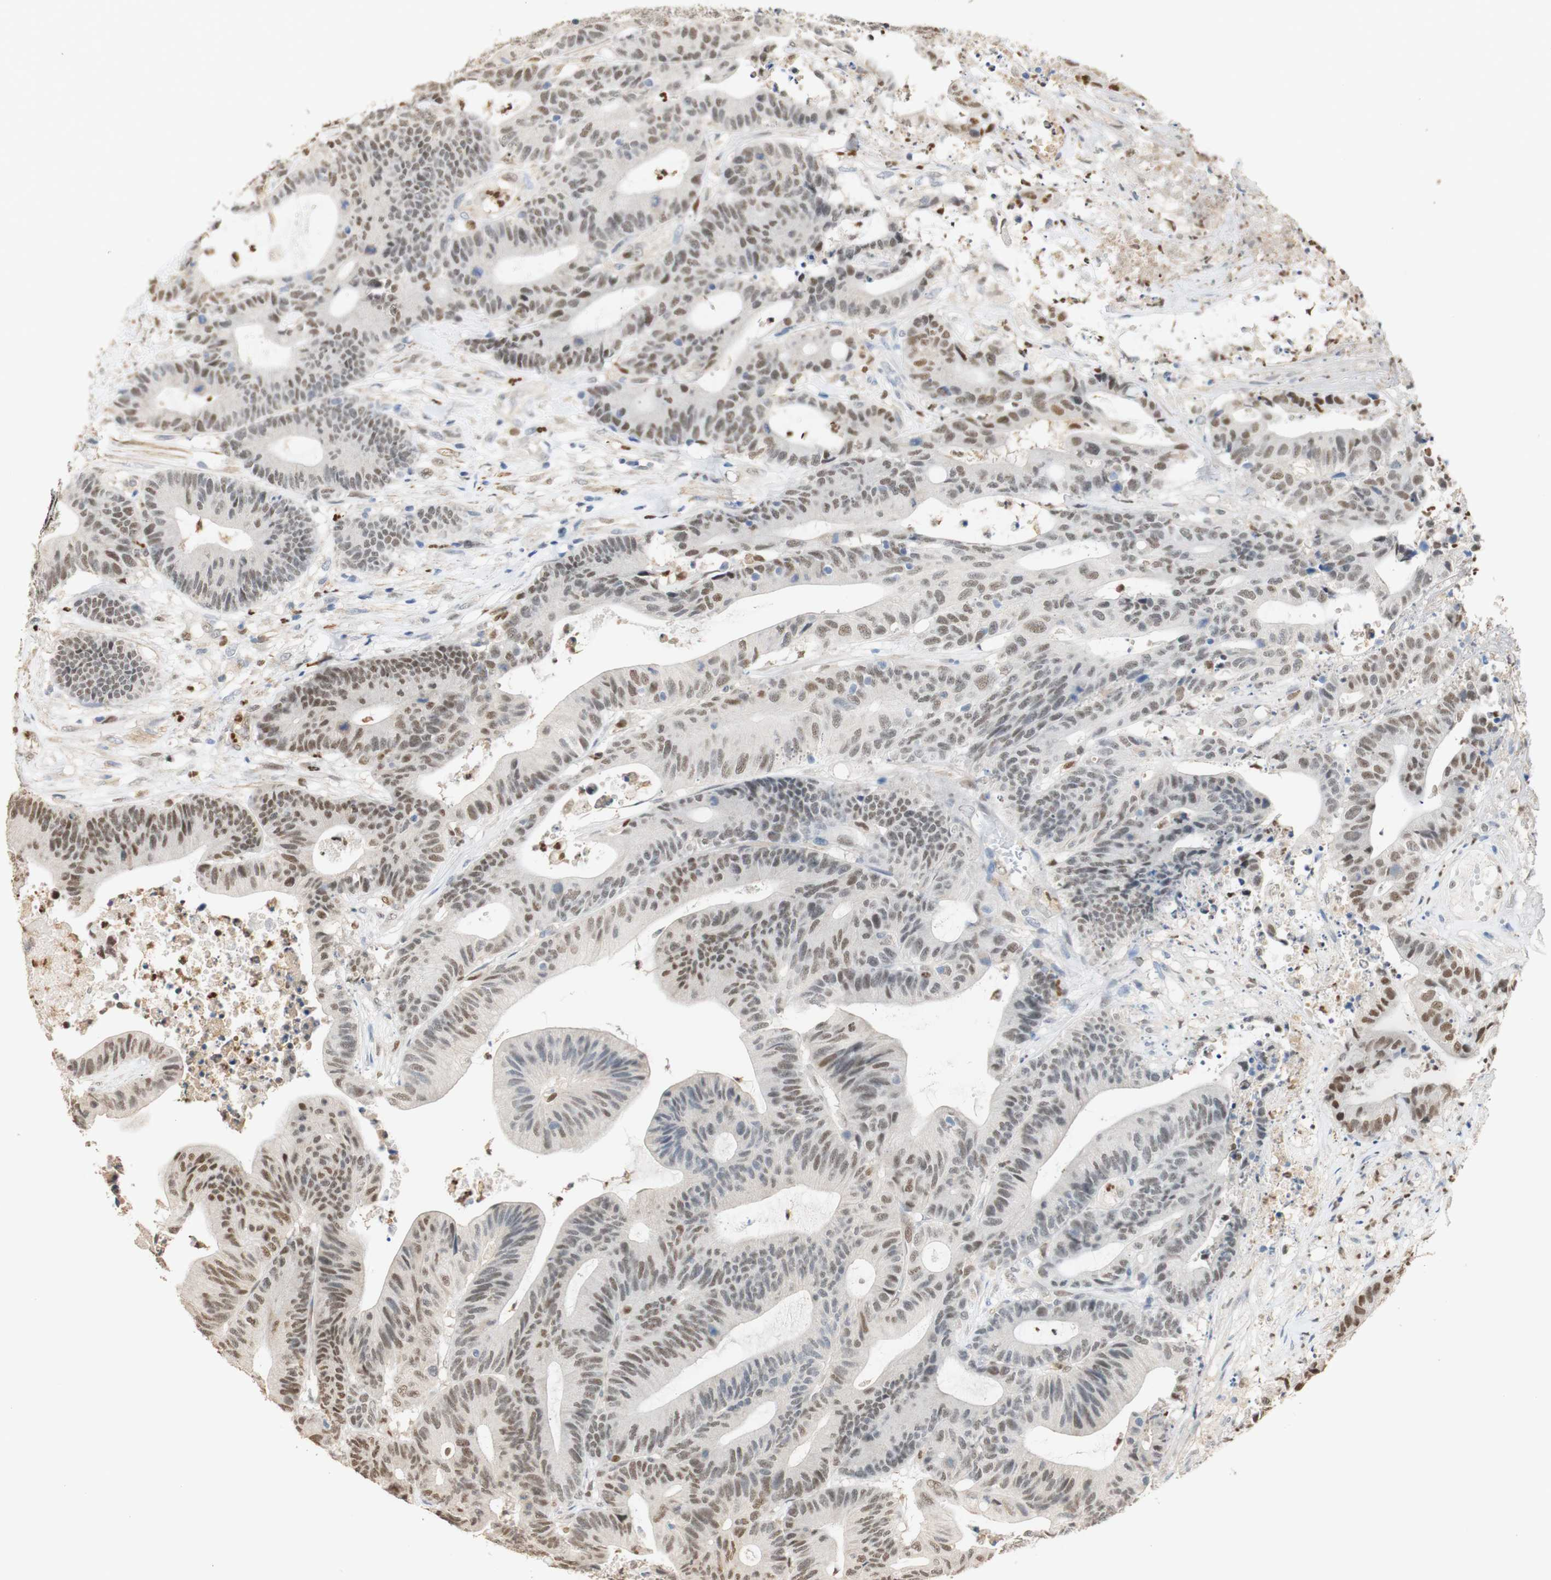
{"staining": {"intensity": "weak", "quantity": "25%-75%", "location": "nuclear"}, "tissue": "colorectal cancer", "cell_type": "Tumor cells", "image_type": "cancer", "snomed": [{"axis": "morphology", "description": "Adenocarcinoma, NOS"}, {"axis": "topography", "description": "Colon"}], "caption": "Colorectal cancer stained with a brown dye displays weak nuclear positive positivity in approximately 25%-75% of tumor cells.", "gene": "MAP3K4", "patient": {"sex": "female", "age": 84}}